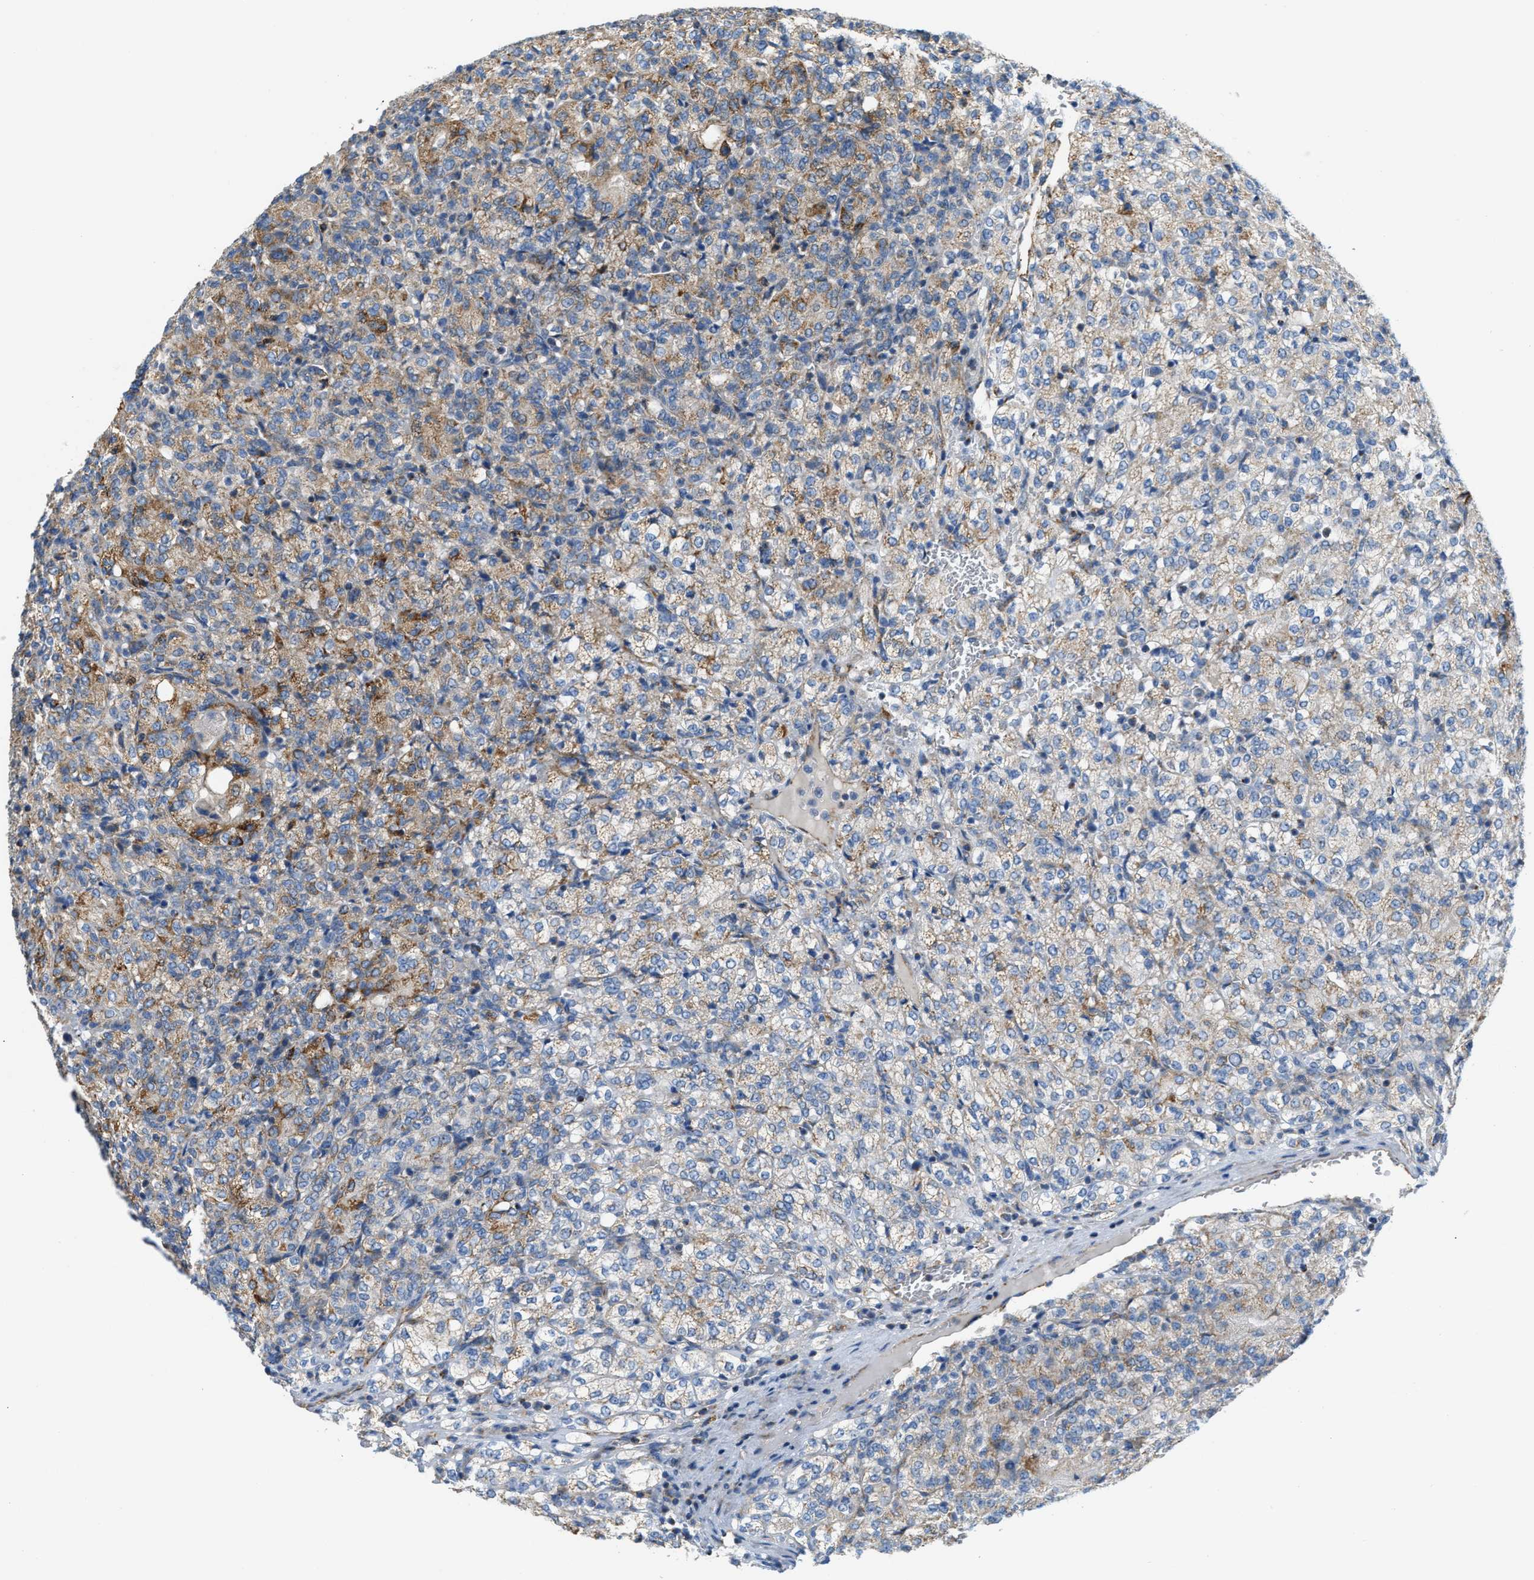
{"staining": {"intensity": "moderate", "quantity": "25%-75%", "location": "cytoplasmic/membranous"}, "tissue": "renal cancer", "cell_type": "Tumor cells", "image_type": "cancer", "snomed": [{"axis": "morphology", "description": "Adenocarcinoma, NOS"}, {"axis": "topography", "description": "Kidney"}], "caption": "Immunohistochemical staining of renal cancer (adenocarcinoma) exhibits moderate cytoplasmic/membranous protein staining in about 25%-75% of tumor cells. (Brightfield microscopy of DAB IHC at high magnification).", "gene": "JADE1", "patient": {"sex": "male", "age": 77}}